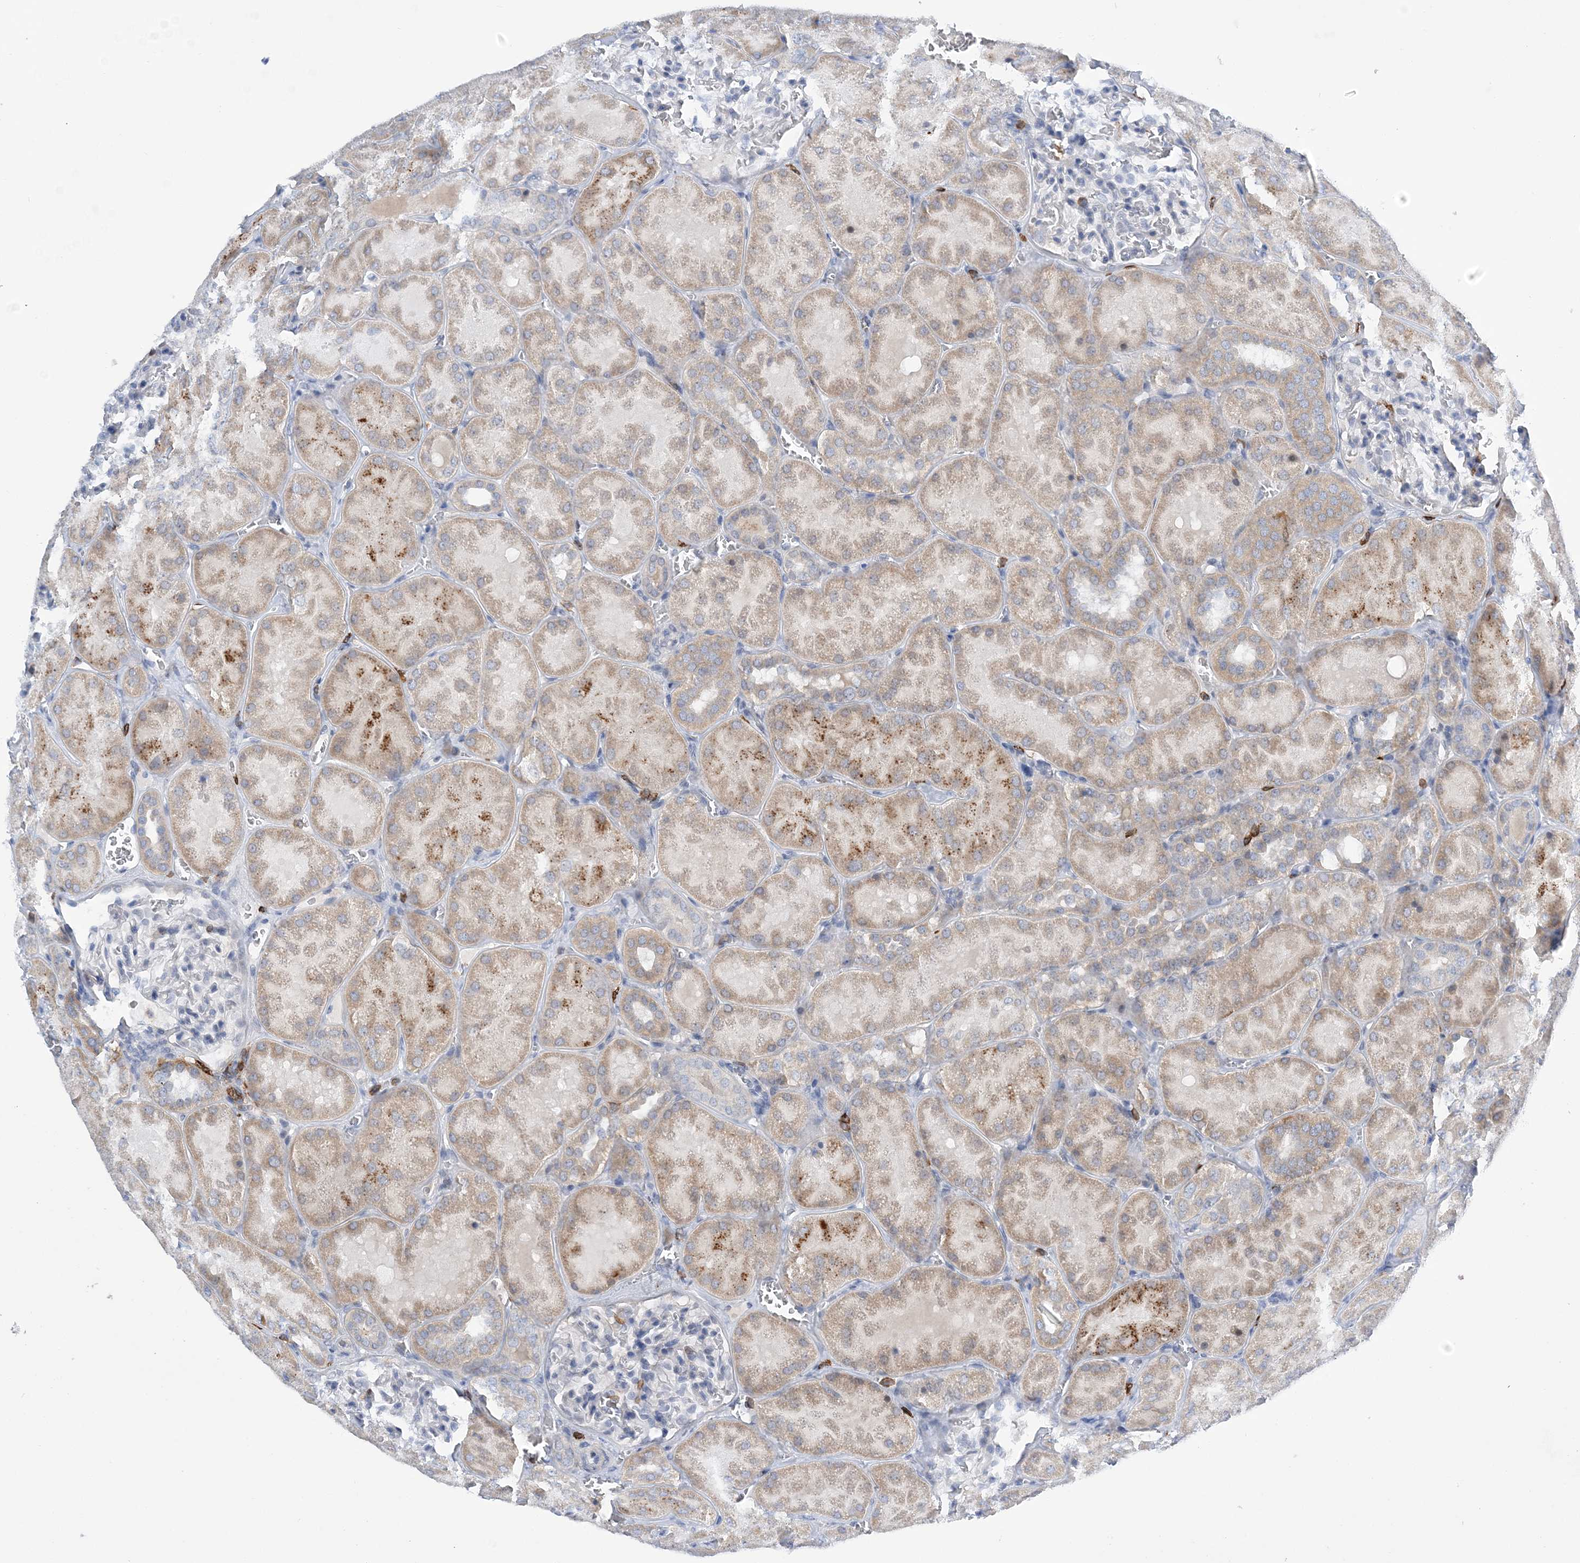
{"staining": {"intensity": "negative", "quantity": "none", "location": "none"}, "tissue": "kidney", "cell_type": "Cells in glomeruli", "image_type": "normal", "snomed": [{"axis": "morphology", "description": "Normal tissue, NOS"}, {"axis": "topography", "description": "Kidney"}], "caption": "IHC photomicrograph of benign kidney stained for a protein (brown), which exhibits no positivity in cells in glomeruli. (DAB immunohistochemistry with hematoxylin counter stain).", "gene": "PRMT9", "patient": {"sex": "male", "age": 28}}